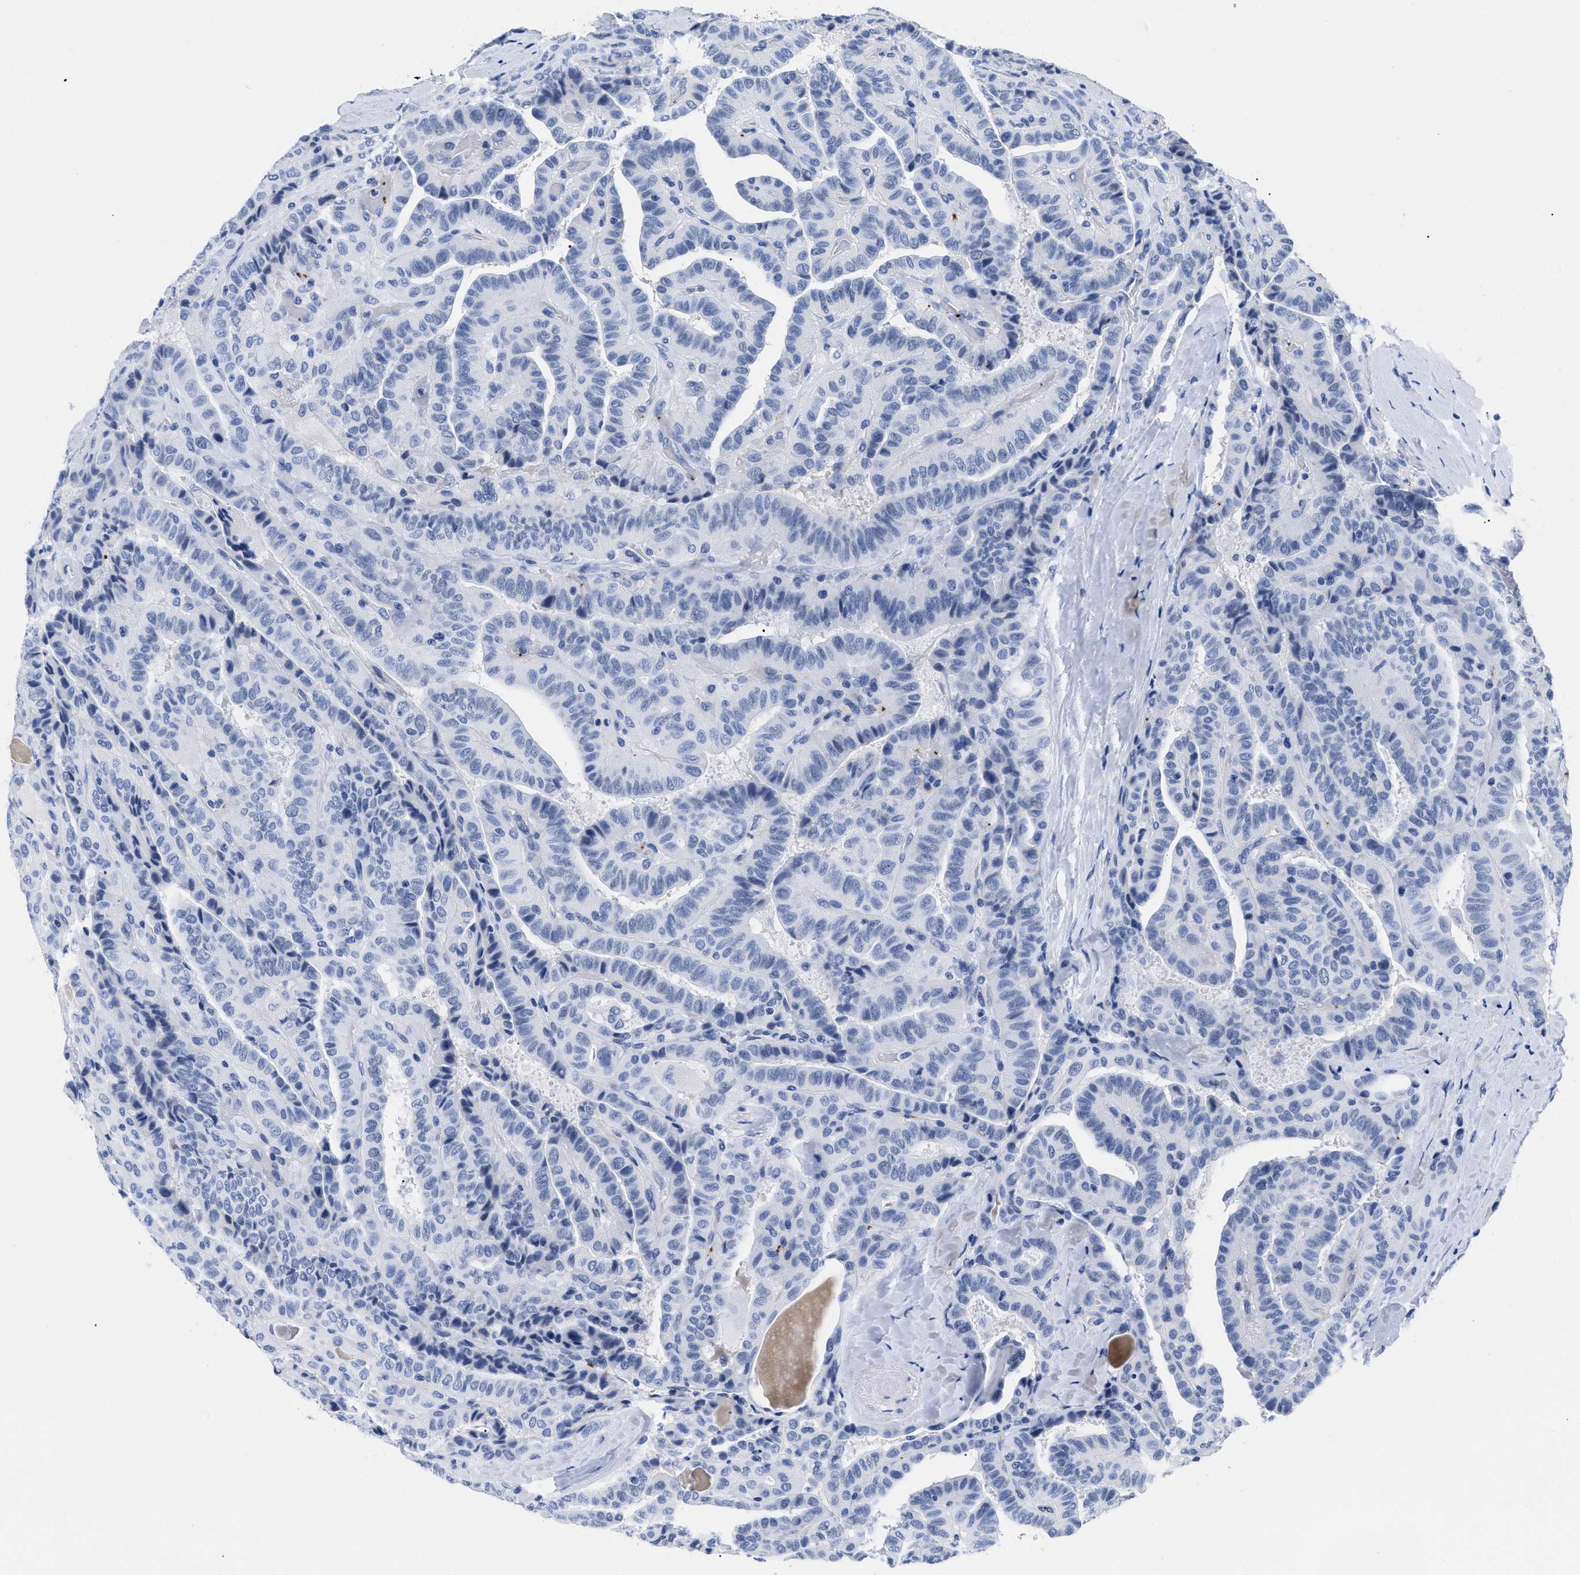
{"staining": {"intensity": "negative", "quantity": "none", "location": "none"}, "tissue": "thyroid cancer", "cell_type": "Tumor cells", "image_type": "cancer", "snomed": [{"axis": "morphology", "description": "Papillary adenocarcinoma, NOS"}, {"axis": "topography", "description": "Thyroid gland"}], "caption": "Tumor cells show no significant protein staining in papillary adenocarcinoma (thyroid).", "gene": "TREML1", "patient": {"sex": "male", "age": 77}}